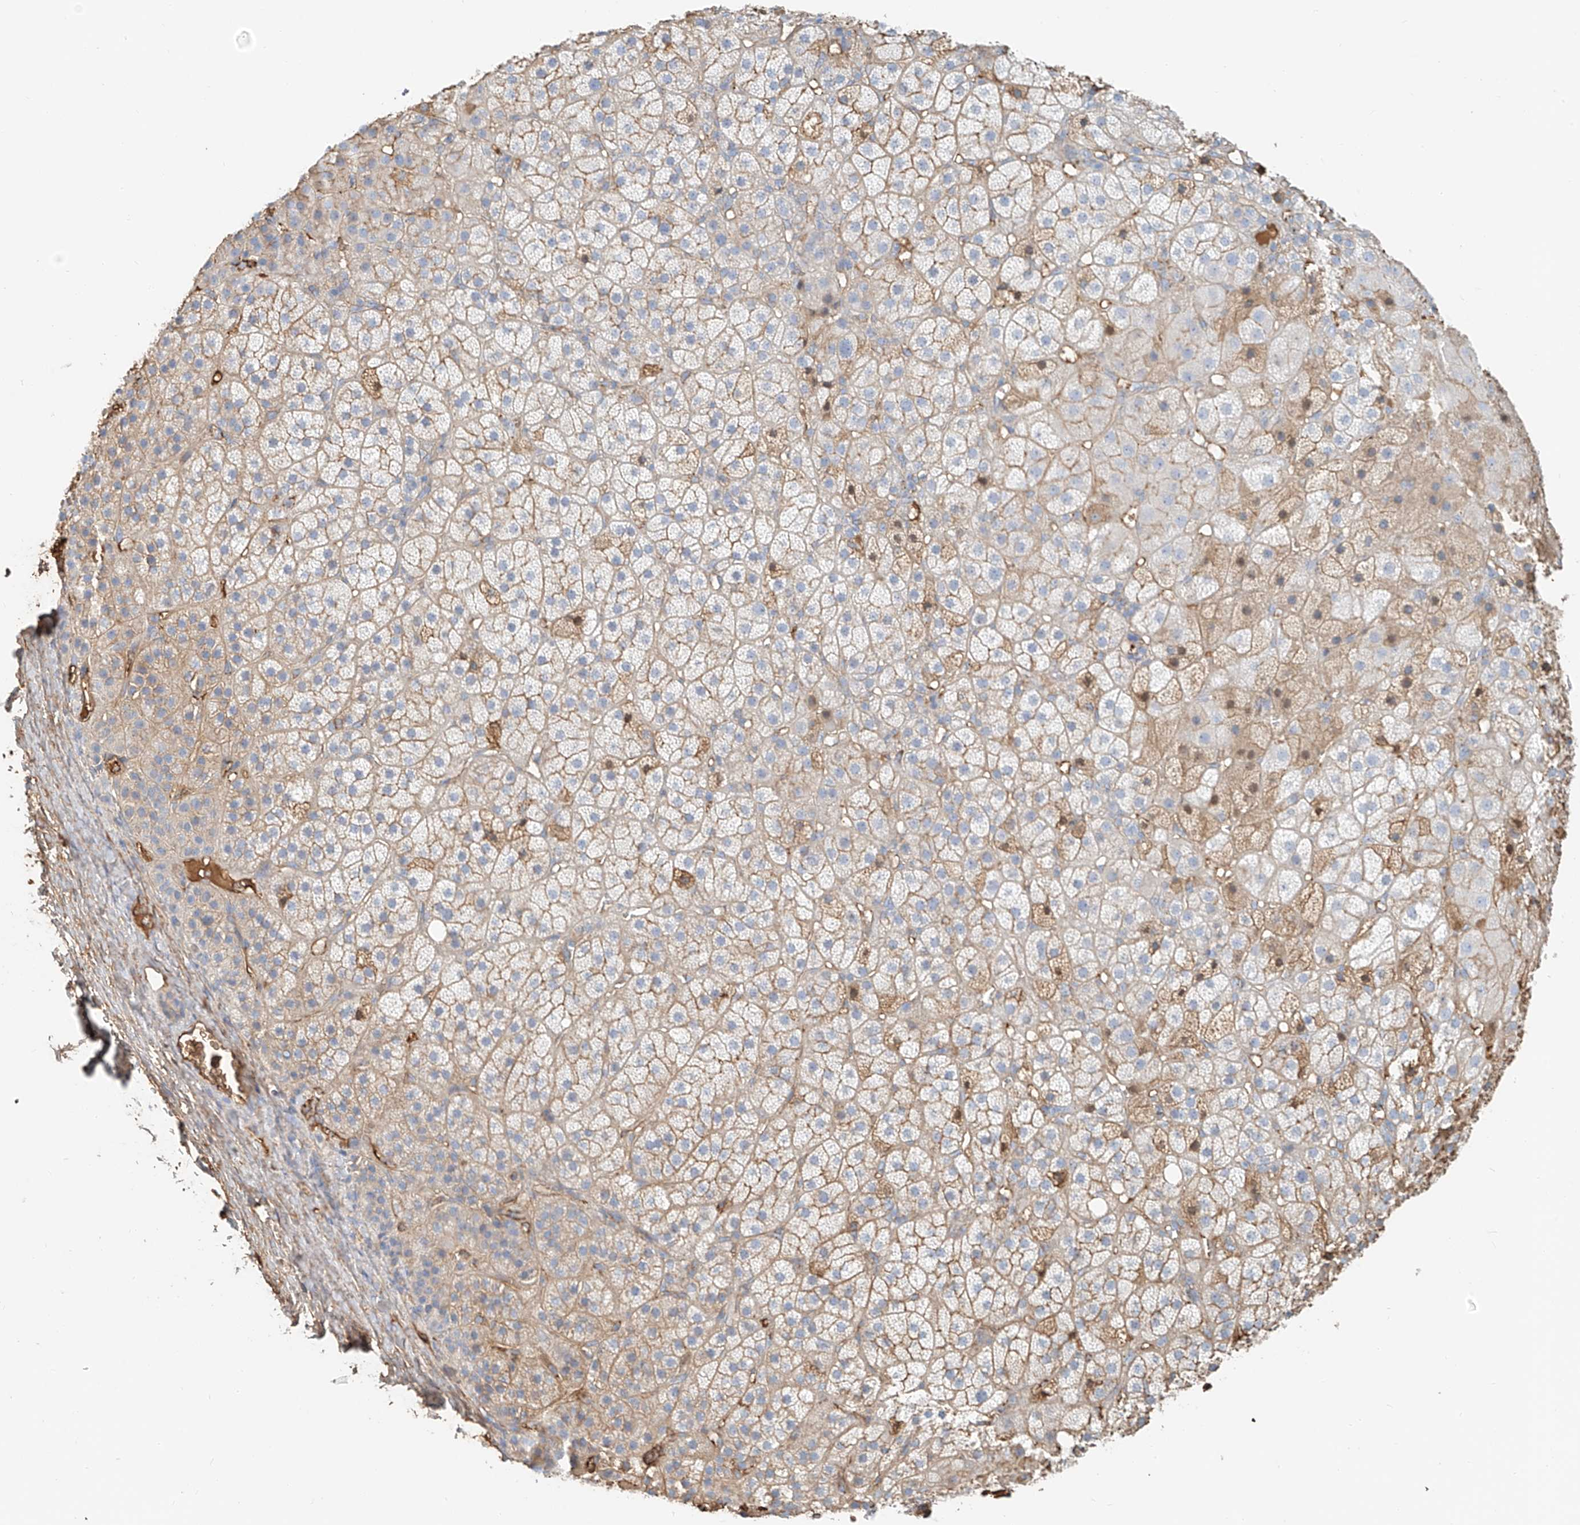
{"staining": {"intensity": "moderate", "quantity": "25%-75%", "location": "cytoplasmic/membranous"}, "tissue": "adrenal gland", "cell_type": "Glandular cells", "image_type": "normal", "snomed": [{"axis": "morphology", "description": "Normal tissue, NOS"}, {"axis": "topography", "description": "Adrenal gland"}], "caption": "Immunohistochemistry (IHC) photomicrograph of benign adrenal gland stained for a protein (brown), which shows medium levels of moderate cytoplasmic/membranous staining in about 25%-75% of glandular cells.", "gene": "ZFP30", "patient": {"sex": "female", "age": 57}}